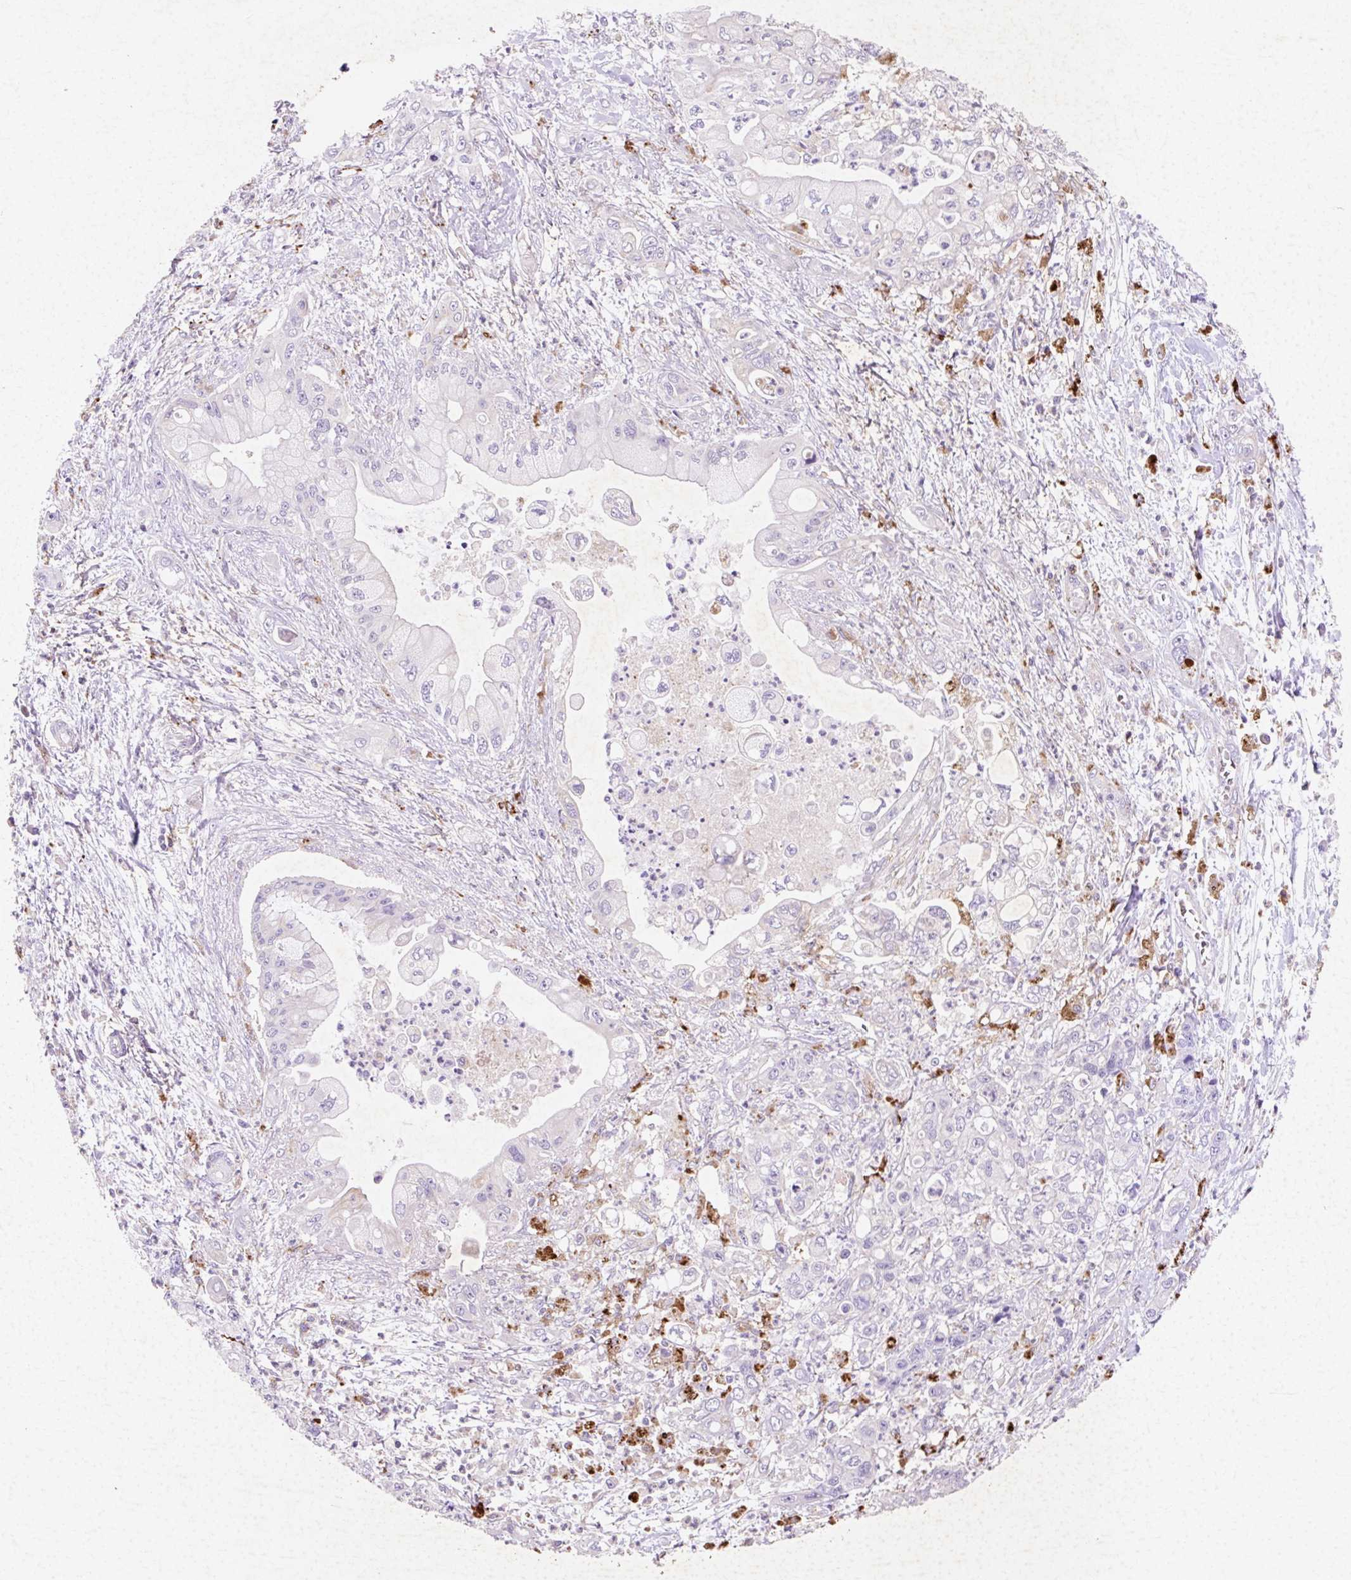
{"staining": {"intensity": "moderate", "quantity": "<25%", "location": "cytoplasmic/membranous"}, "tissue": "pancreatic cancer", "cell_type": "Tumor cells", "image_type": "cancer", "snomed": [{"axis": "morphology", "description": "Adenocarcinoma, NOS"}, {"axis": "topography", "description": "Pancreas"}], "caption": "Pancreatic cancer (adenocarcinoma) stained for a protein exhibits moderate cytoplasmic/membranous positivity in tumor cells.", "gene": "HEXA", "patient": {"sex": "male", "age": 61}}